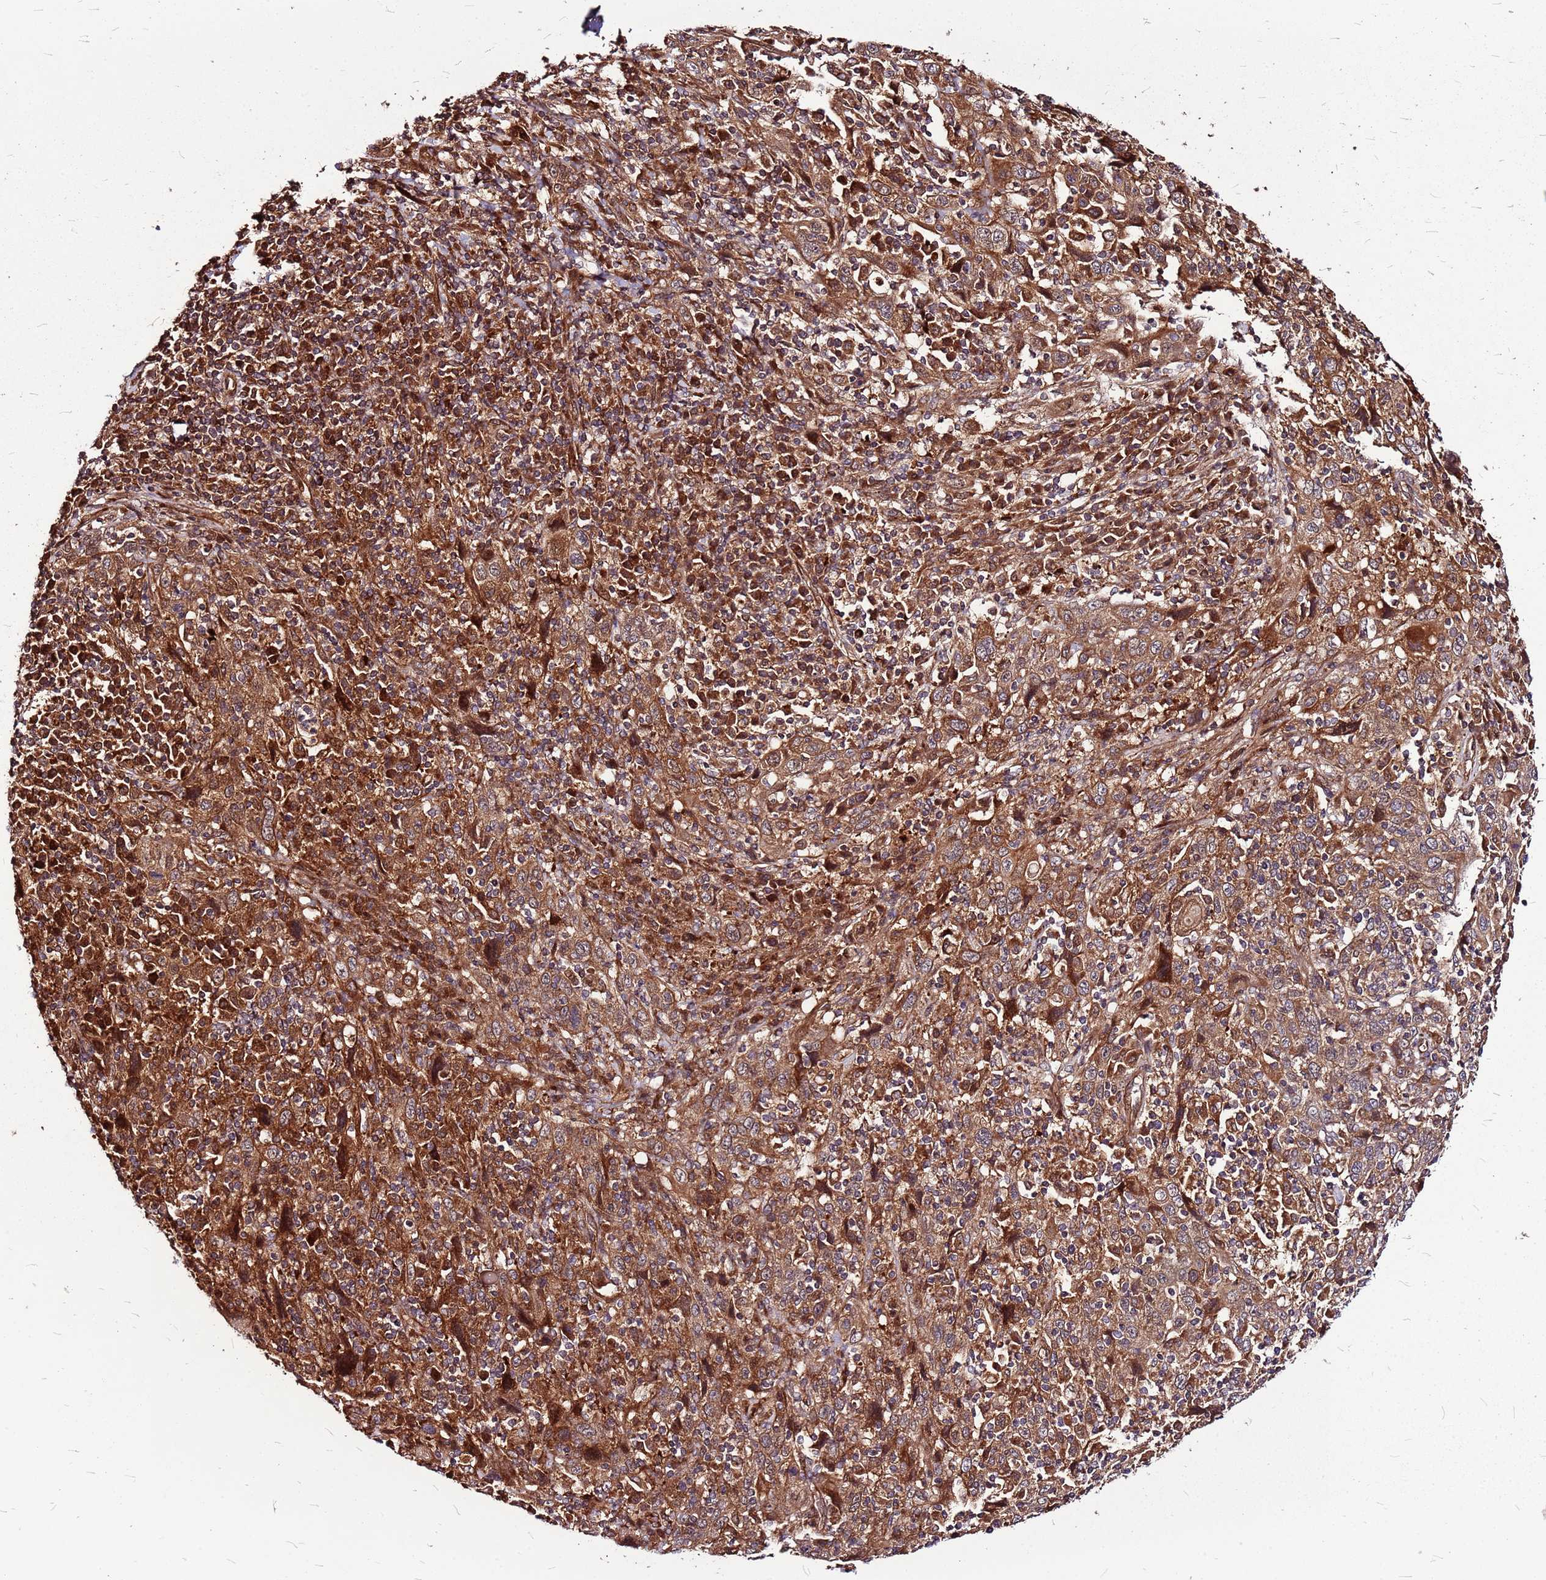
{"staining": {"intensity": "moderate", "quantity": ">75%", "location": "cytoplasmic/membranous"}, "tissue": "cervical cancer", "cell_type": "Tumor cells", "image_type": "cancer", "snomed": [{"axis": "morphology", "description": "Squamous cell carcinoma, NOS"}, {"axis": "topography", "description": "Cervix"}], "caption": "This is a histology image of IHC staining of squamous cell carcinoma (cervical), which shows moderate staining in the cytoplasmic/membranous of tumor cells.", "gene": "LYPLAL1", "patient": {"sex": "female", "age": 46}}